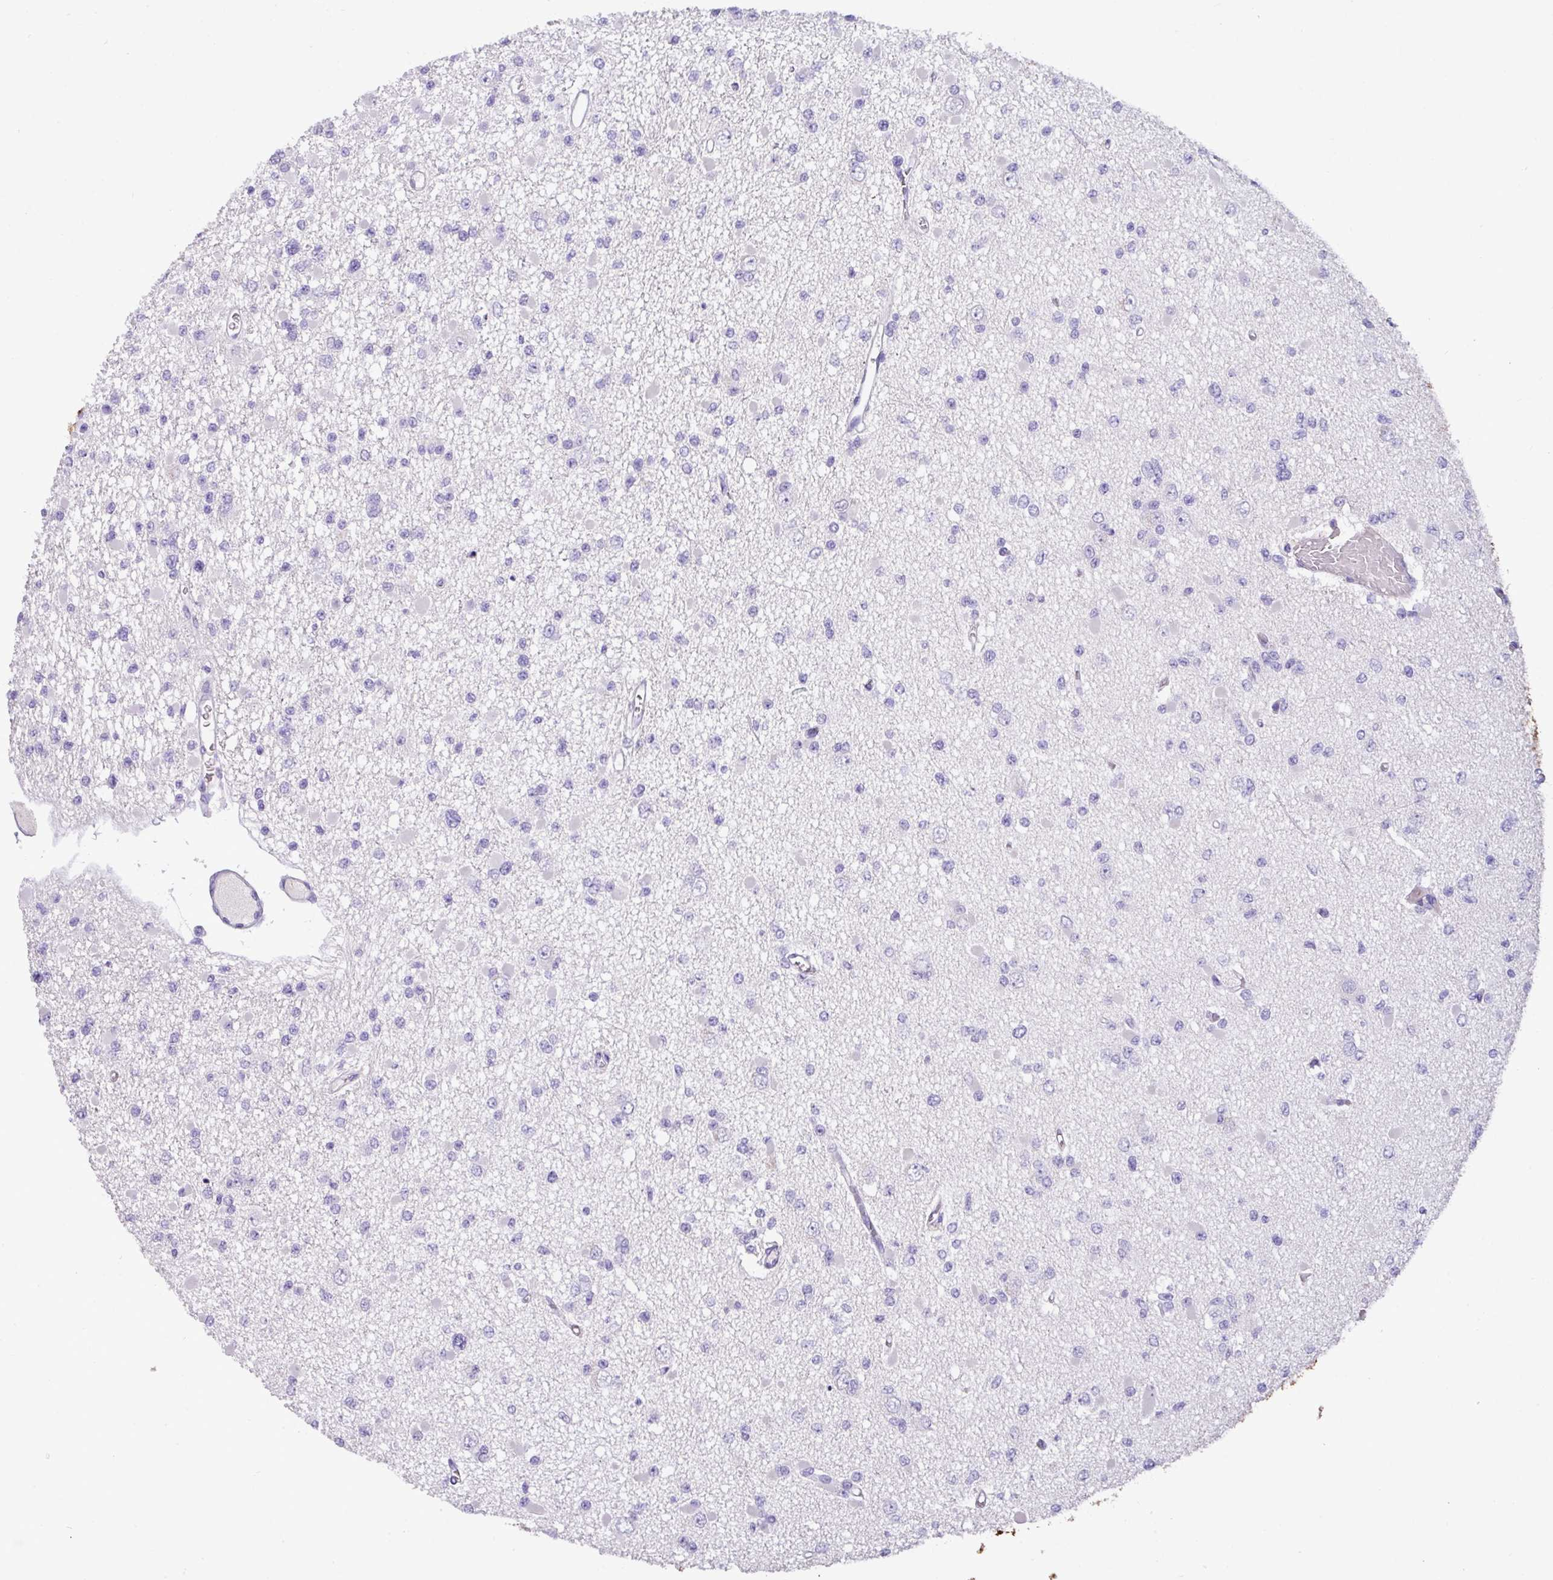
{"staining": {"intensity": "negative", "quantity": "none", "location": "none"}, "tissue": "glioma", "cell_type": "Tumor cells", "image_type": "cancer", "snomed": [{"axis": "morphology", "description": "Glioma, malignant, Low grade"}, {"axis": "topography", "description": "Brain"}], "caption": "This is a image of immunohistochemistry staining of low-grade glioma (malignant), which shows no staining in tumor cells.", "gene": "EPCAM", "patient": {"sex": "female", "age": 22}}